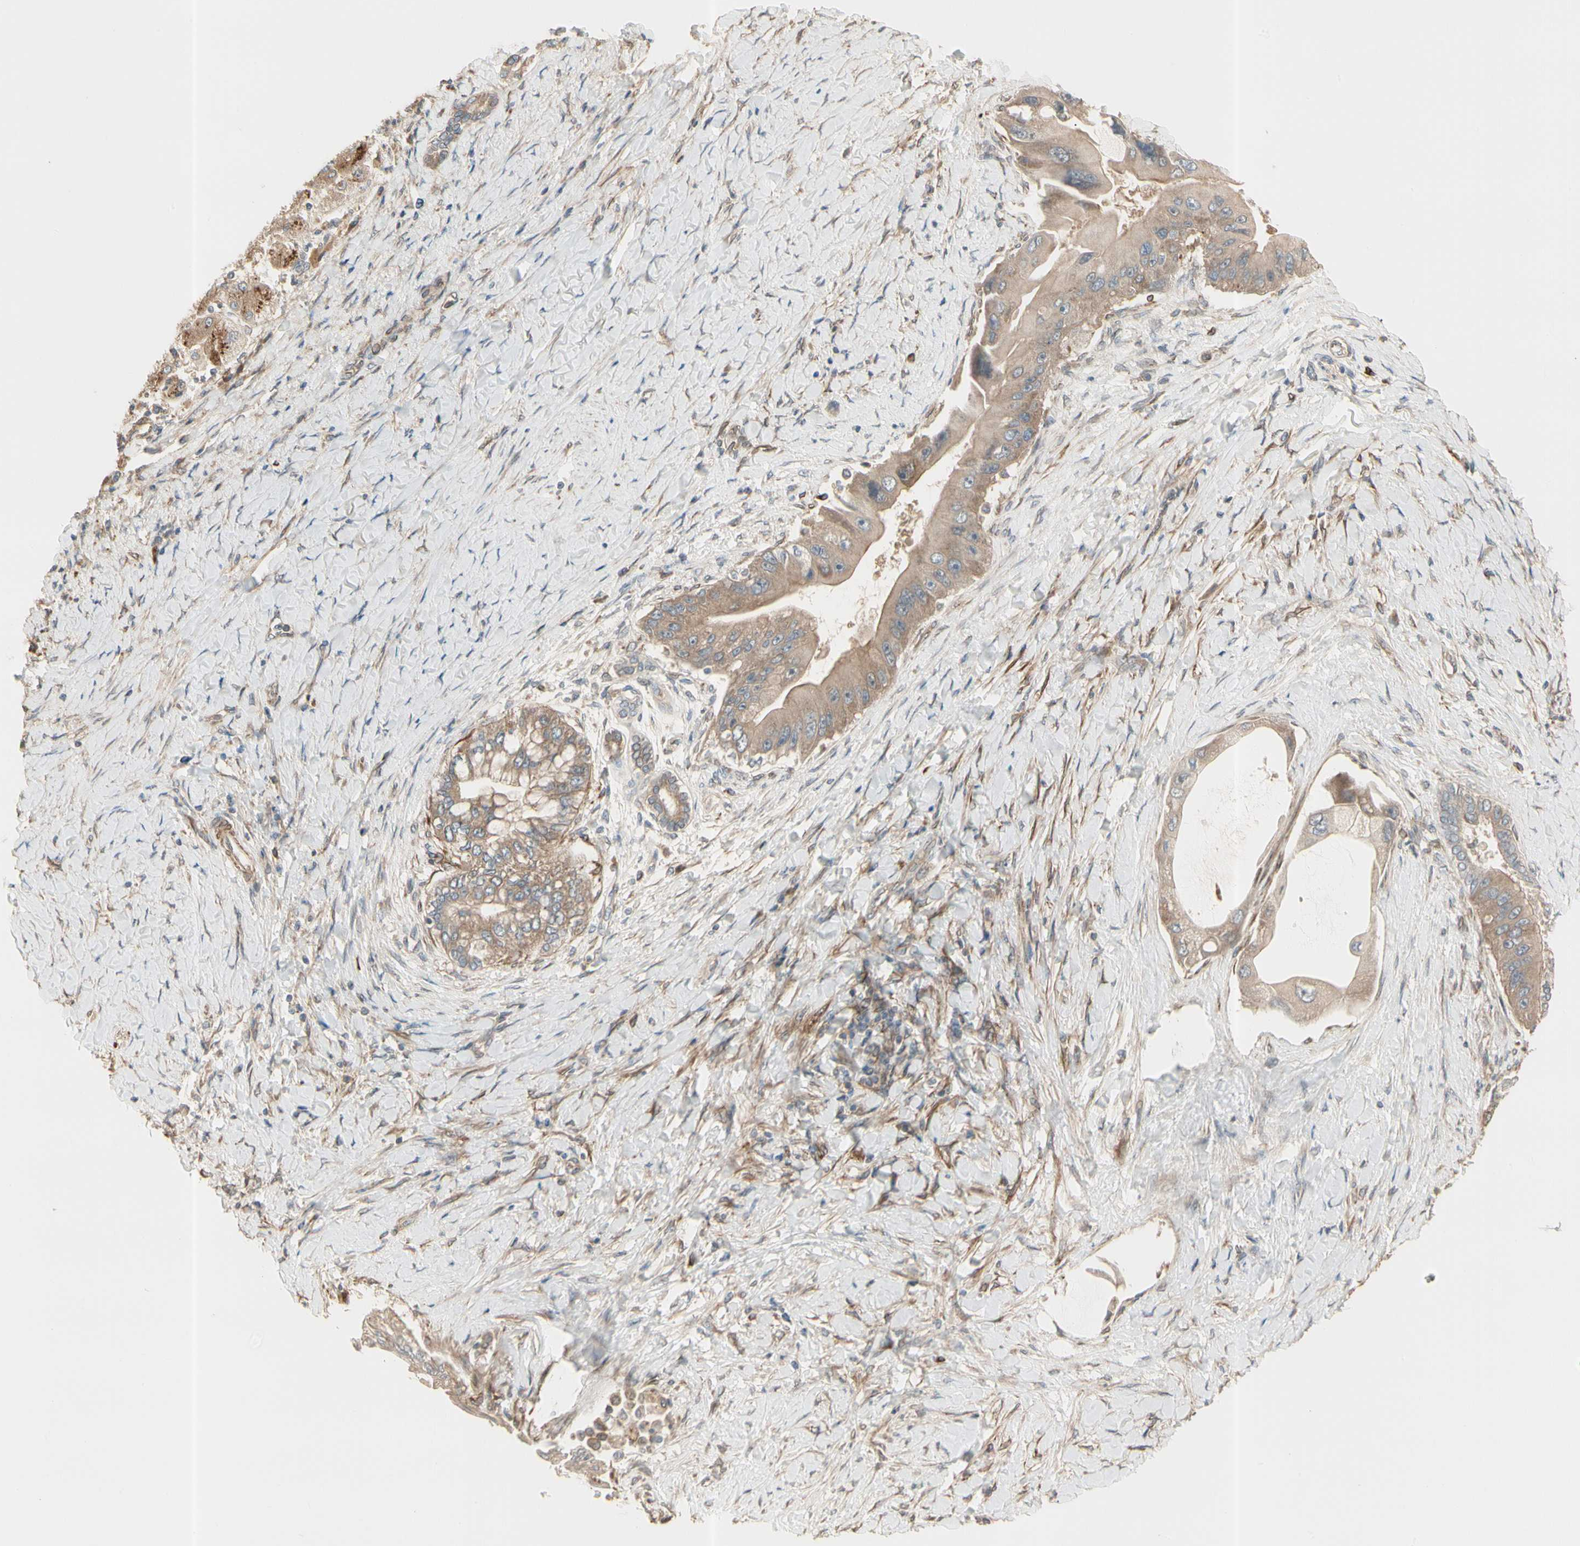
{"staining": {"intensity": "moderate", "quantity": ">75%", "location": "cytoplasmic/membranous"}, "tissue": "liver cancer", "cell_type": "Tumor cells", "image_type": "cancer", "snomed": [{"axis": "morphology", "description": "Normal tissue, NOS"}, {"axis": "morphology", "description": "Cholangiocarcinoma"}, {"axis": "topography", "description": "Liver"}, {"axis": "topography", "description": "Peripheral nerve tissue"}], "caption": "A medium amount of moderate cytoplasmic/membranous staining is present in approximately >75% of tumor cells in liver cancer (cholangiocarcinoma) tissue.", "gene": "IRAG1", "patient": {"sex": "male", "age": 50}}